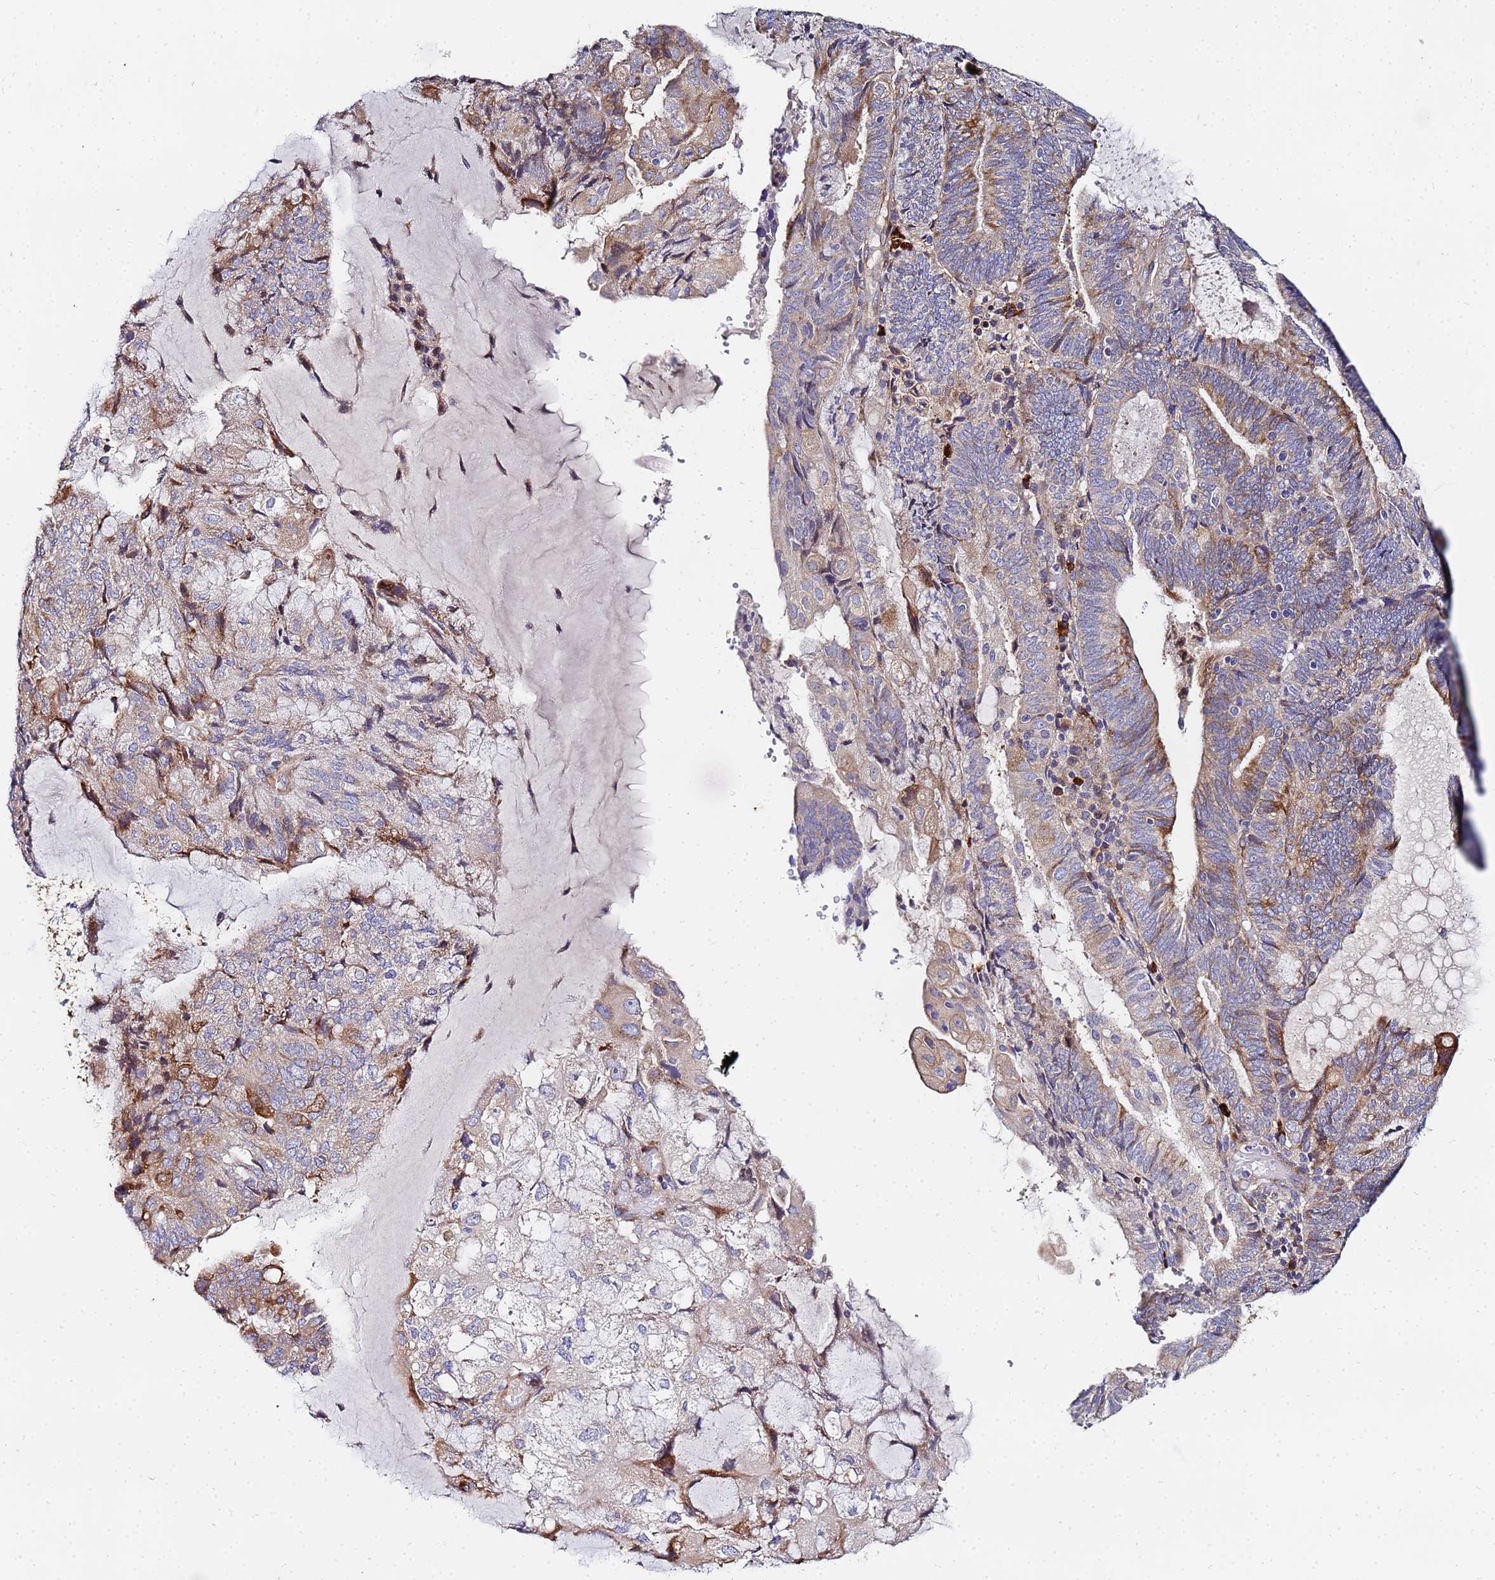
{"staining": {"intensity": "moderate", "quantity": "<25%", "location": "cytoplasmic/membranous"}, "tissue": "endometrial cancer", "cell_type": "Tumor cells", "image_type": "cancer", "snomed": [{"axis": "morphology", "description": "Adenocarcinoma, NOS"}, {"axis": "topography", "description": "Endometrium"}], "caption": "A brown stain highlights moderate cytoplasmic/membranous staining of a protein in human adenocarcinoma (endometrial) tumor cells. (DAB (3,3'-diaminobenzidine) IHC with brightfield microscopy, high magnification).", "gene": "POM121", "patient": {"sex": "female", "age": 81}}